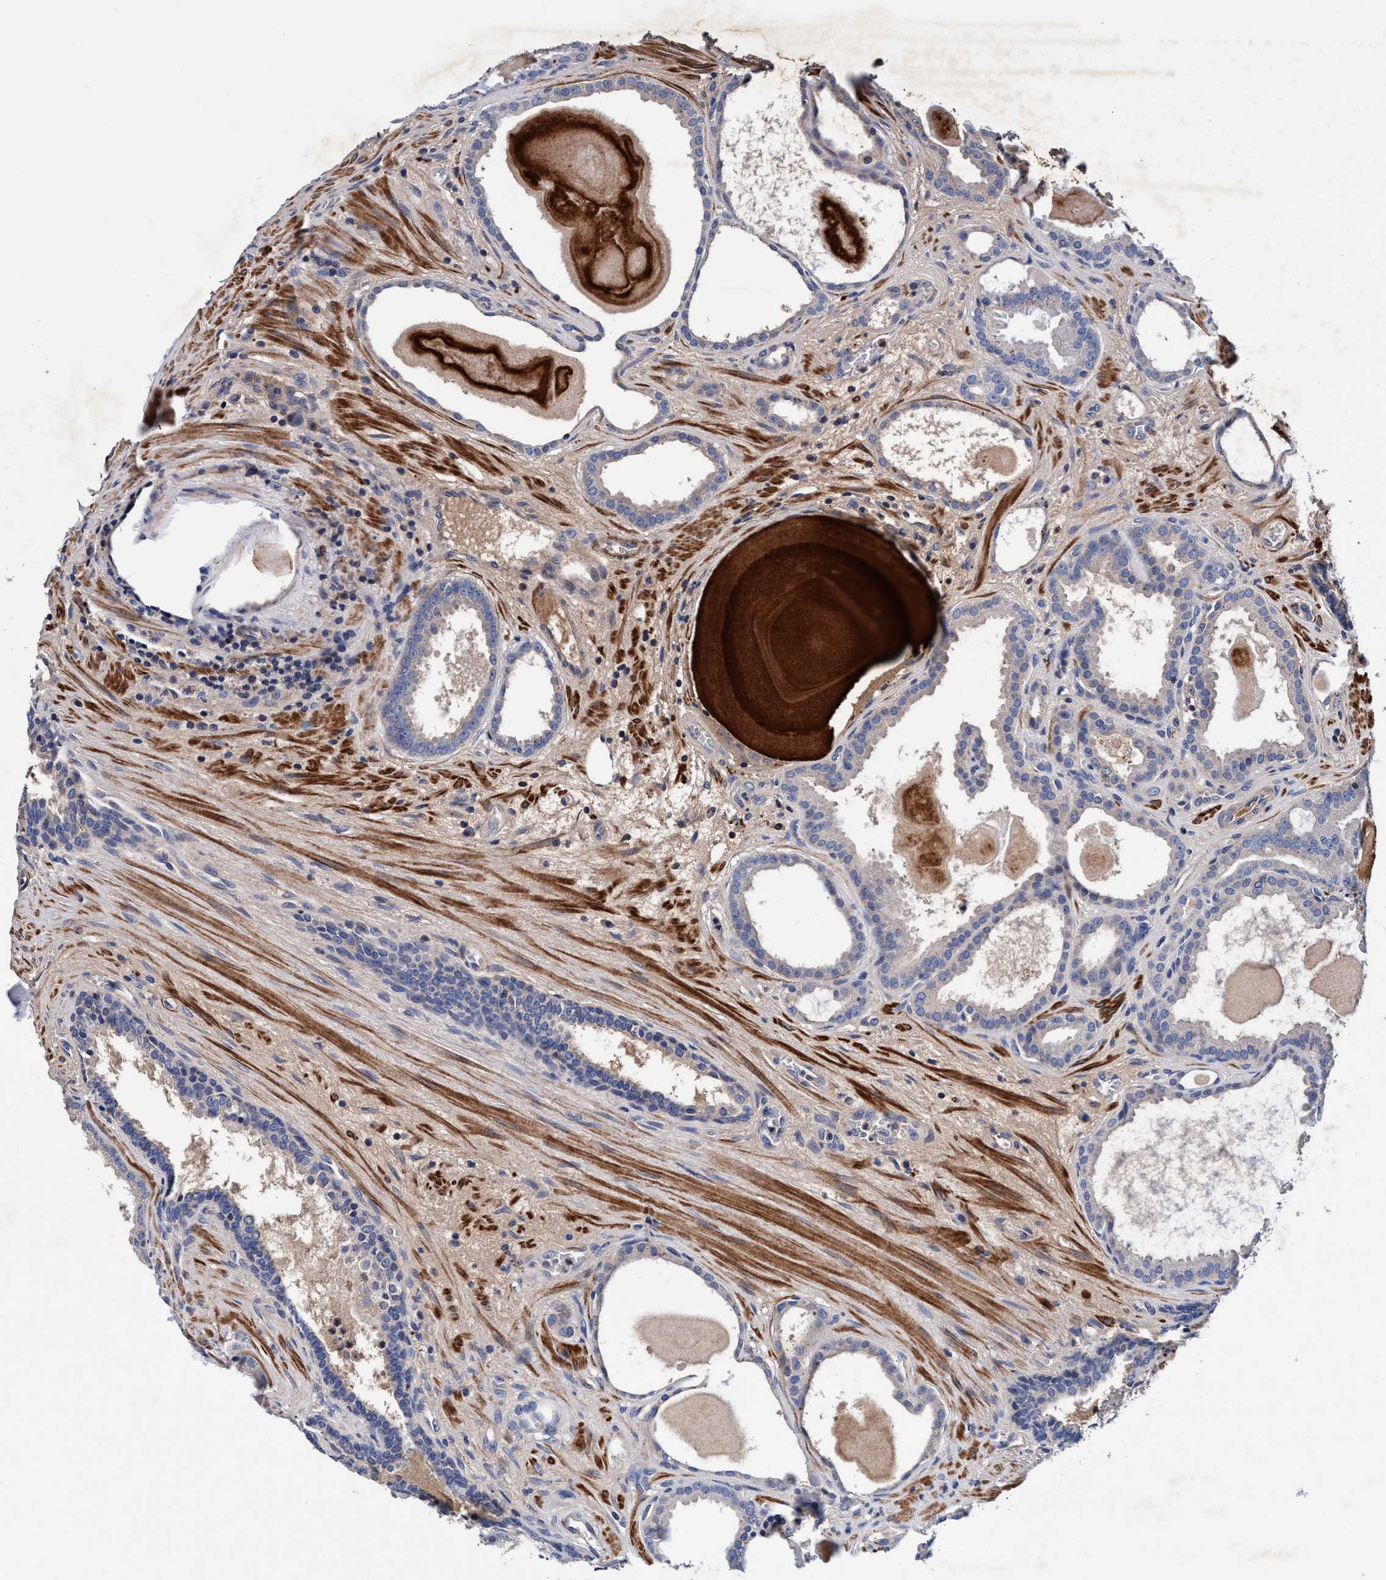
{"staining": {"intensity": "negative", "quantity": "none", "location": "none"}, "tissue": "prostate cancer", "cell_type": "Tumor cells", "image_type": "cancer", "snomed": [{"axis": "morphology", "description": "Adenocarcinoma, High grade"}, {"axis": "topography", "description": "Prostate"}], "caption": "The micrograph shows no significant expression in tumor cells of prostate cancer.", "gene": "RNF208", "patient": {"sex": "male", "age": 60}}